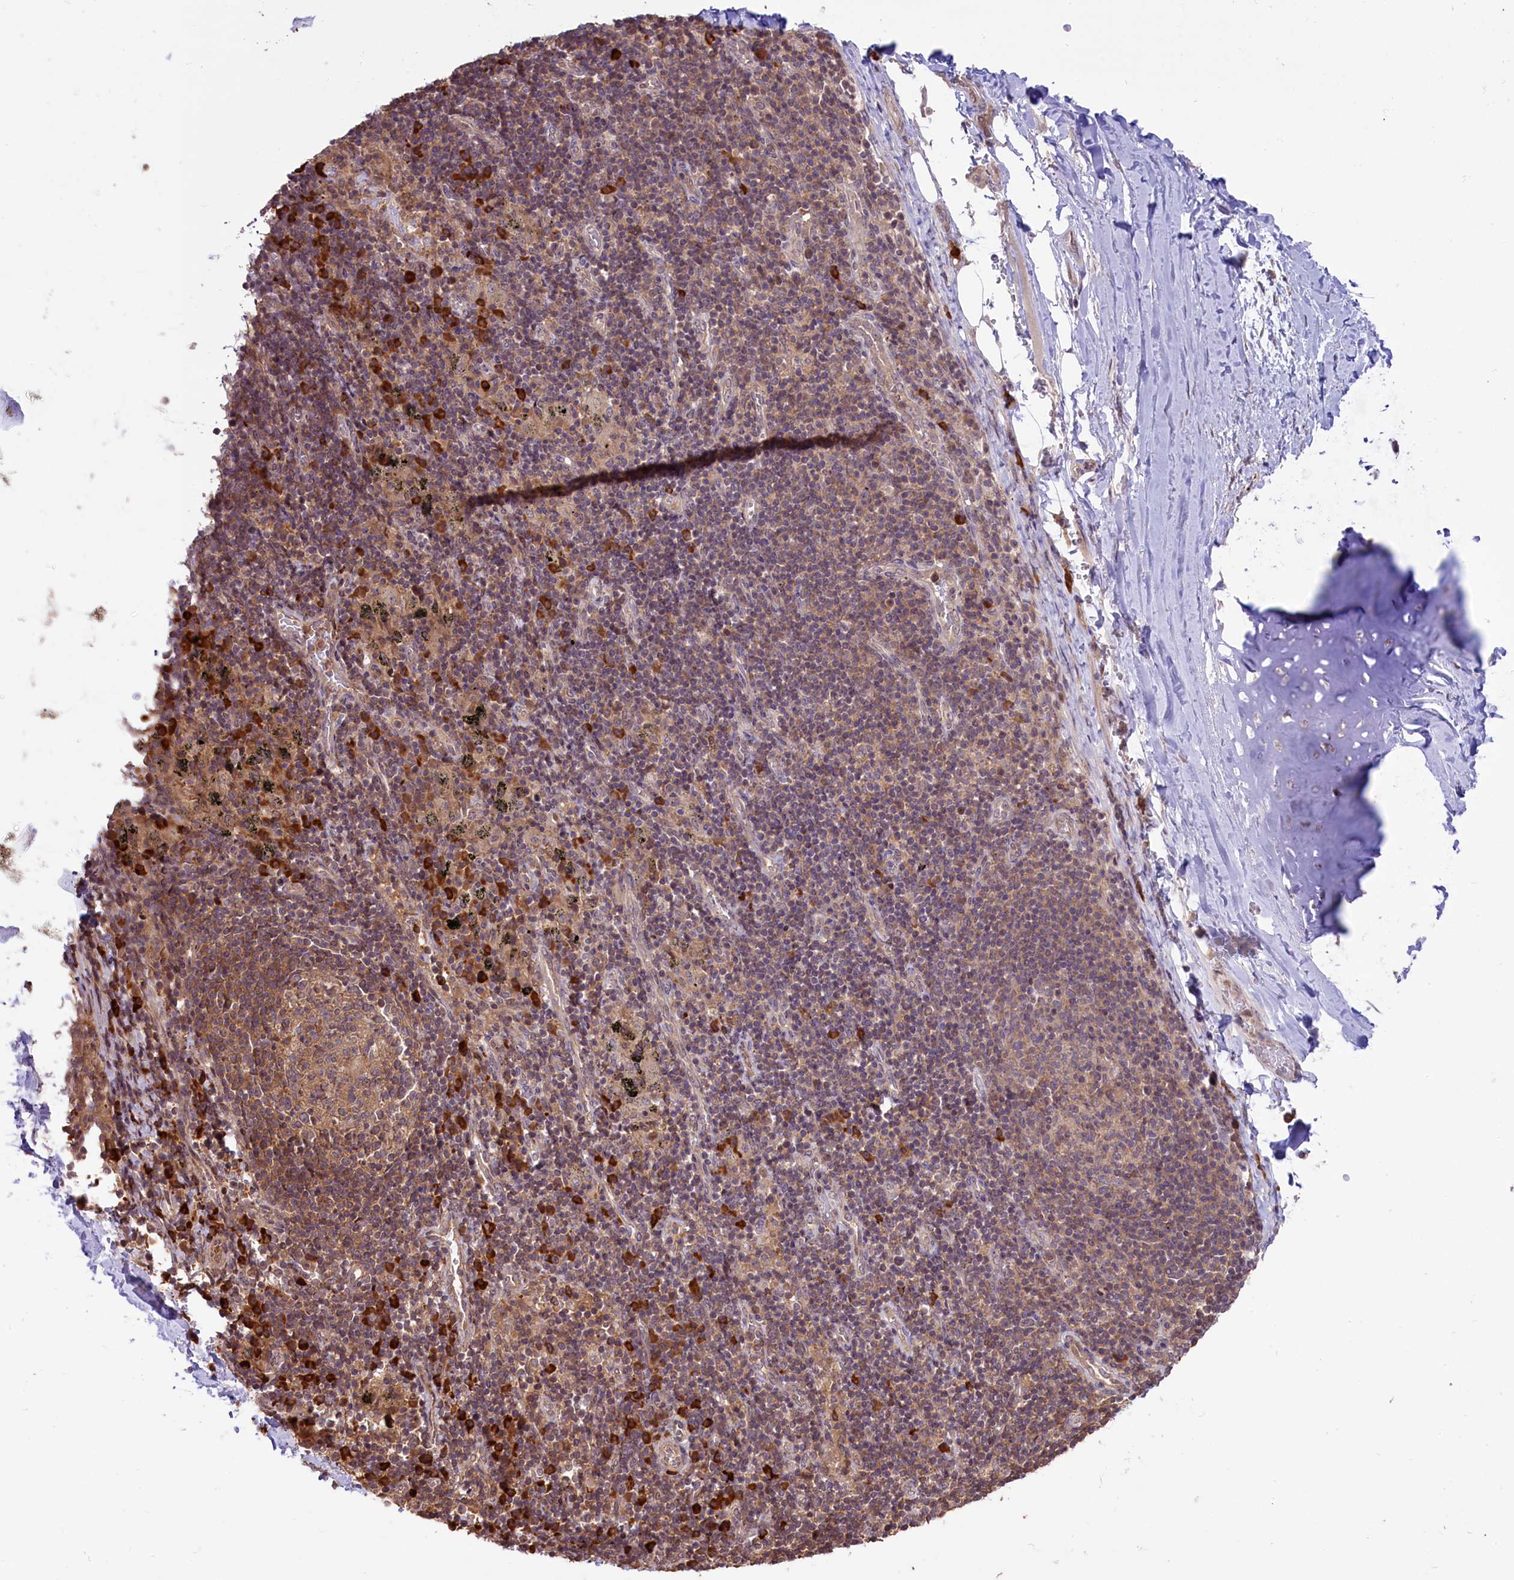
{"staining": {"intensity": "negative", "quantity": "none", "location": "none"}, "tissue": "adipose tissue", "cell_type": "Adipocytes", "image_type": "normal", "snomed": [{"axis": "morphology", "description": "Normal tissue, NOS"}, {"axis": "topography", "description": "Lymph node"}, {"axis": "topography", "description": "Cartilage tissue"}, {"axis": "topography", "description": "Bronchus"}], "caption": "Human adipose tissue stained for a protein using immunohistochemistry shows no staining in adipocytes.", "gene": "RIC8A", "patient": {"sex": "male", "age": 63}}